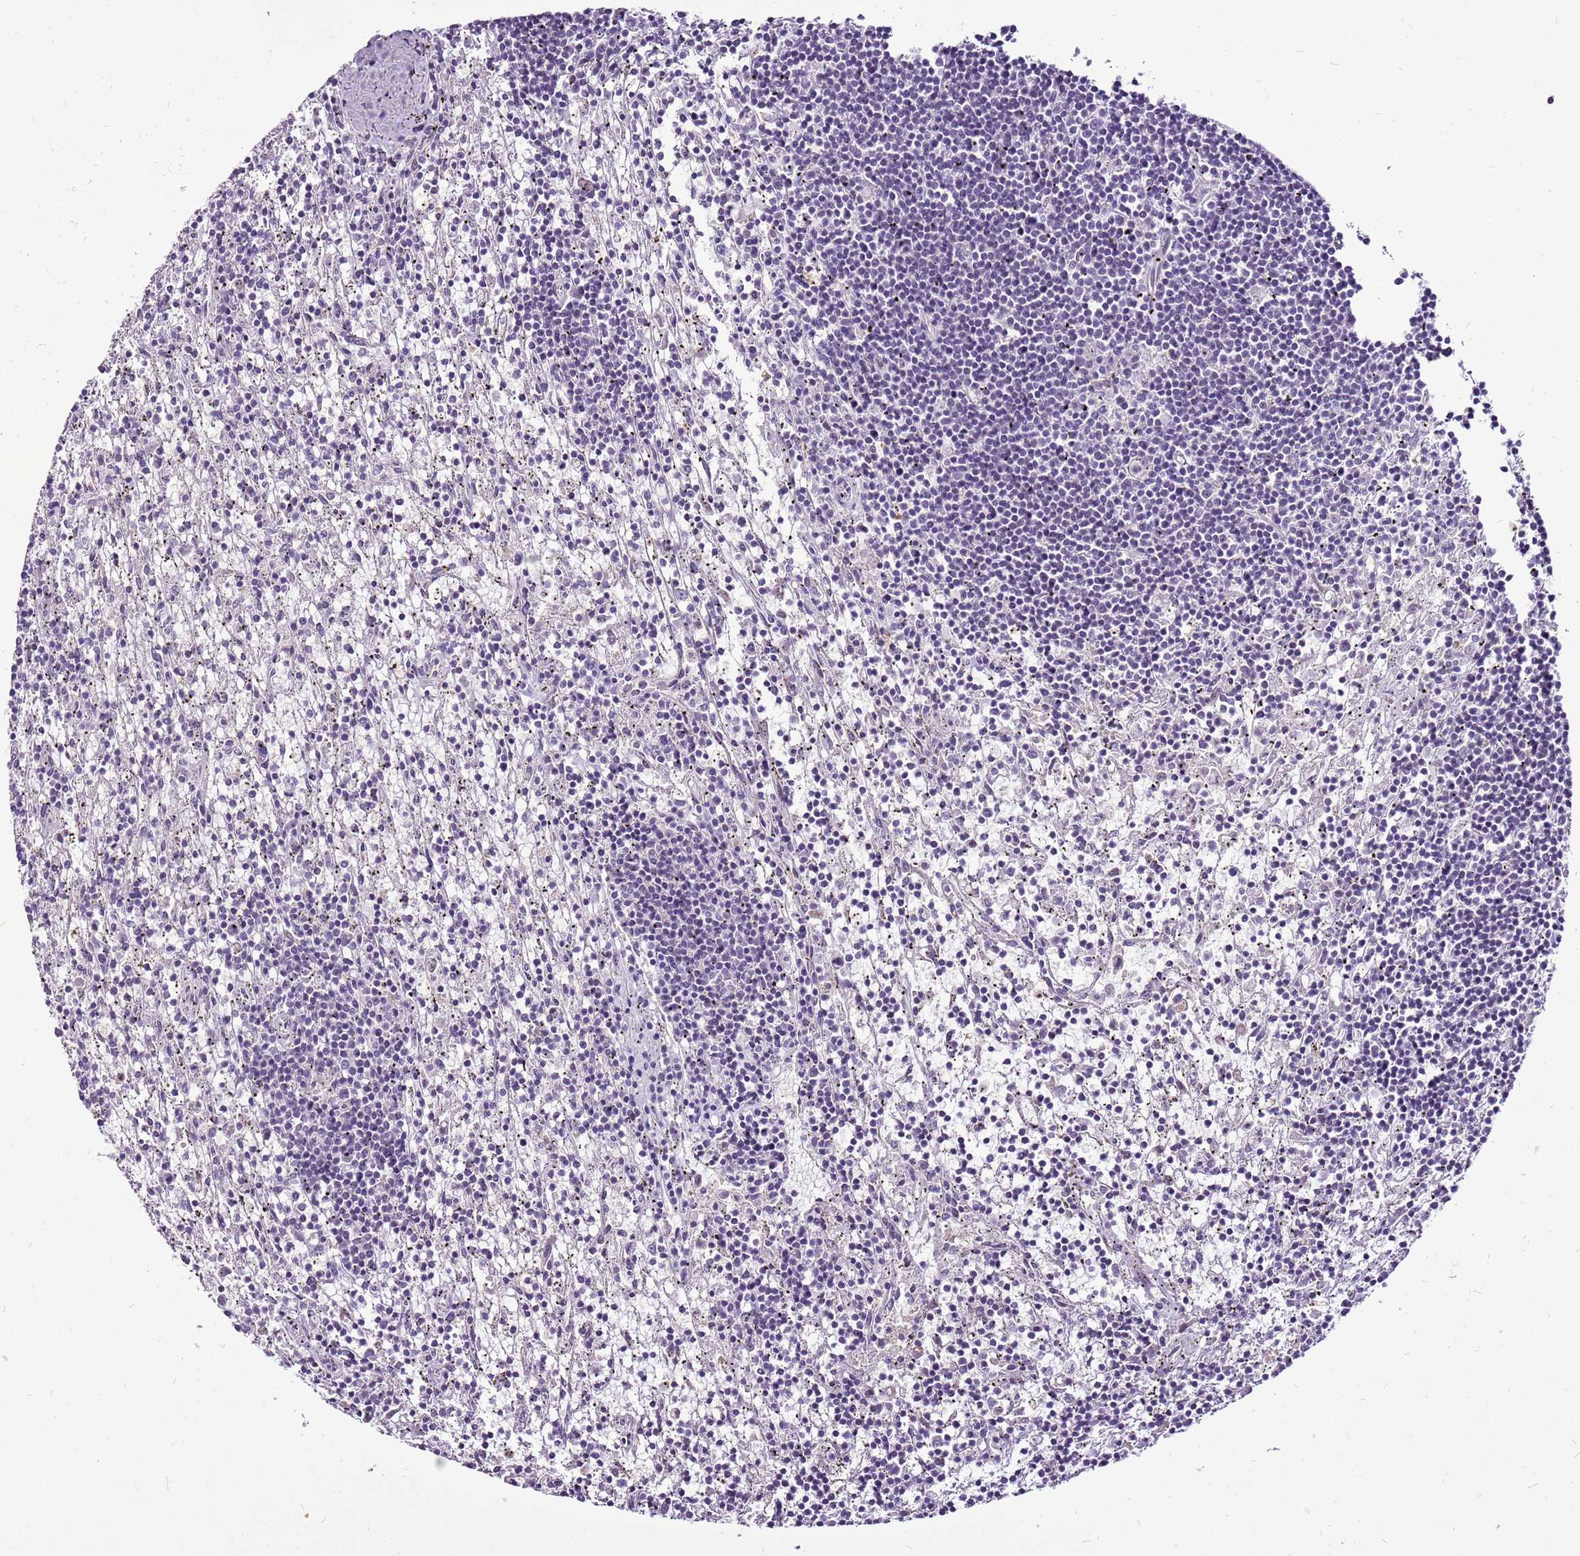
{"staining": {"intensity": "negative", "quantity": "none", "location": "none"}, "tissue": "lymphoma", "cell_type": "Tumor cells", "image_type": "cancer", "snomed": [{"axis": "morphology", "description": "Malignant lymphoma, non-Hodgkin's type, Low grade"}, {"axis": "topography", "description": "Spleen"}], "caption": "High power microscopy image of an immunohistochemistry (IHC) image of lymphoma, revealing no significant expression in tumor cells. (DAB immunohistochemistry (IHC) with hematoxylin counter stain).", "gene": "CCDC166", "patient": {"sex": "male", "age": 76}}